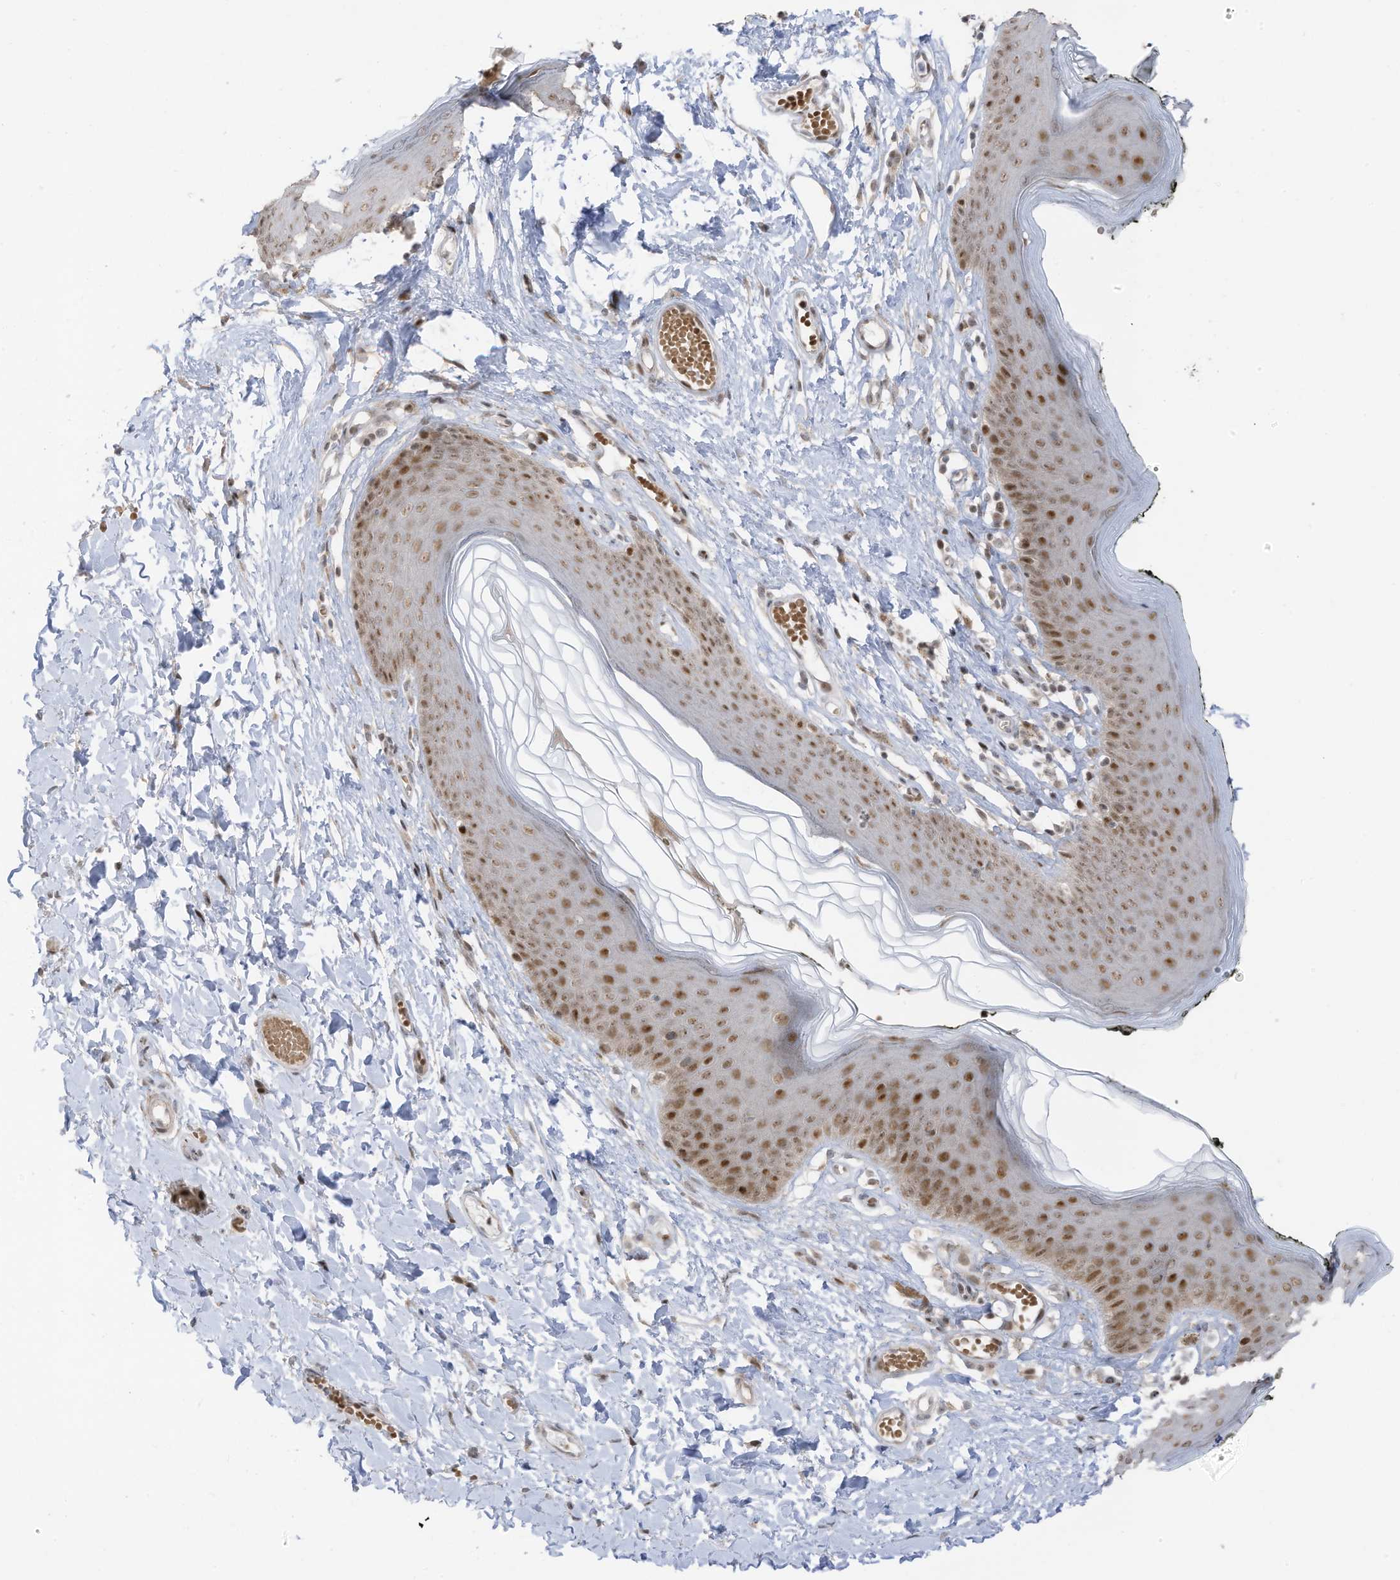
{"staining": {"intensity": "strong", "quantity": "25%-75%", "location": "nuclear"}, "tissue": "skin", "cell_type": "Epidermal cells", "image_type": "normal", "snomed": [{"axis": "morphology", "description": "Normal tissue, NOS"}, {"axis": "morphology", "description": "Inflammation, NOS"}, {"axis": "topography", "description": "Vulva"}], "caption": "Skin stained for a protein (brown) exhibits strong nuclear positive expression in approximately 25%-75% of epidermal cells.", "gene": "ZCWPW2", "patient": {"sex": "female", "age": 84}}